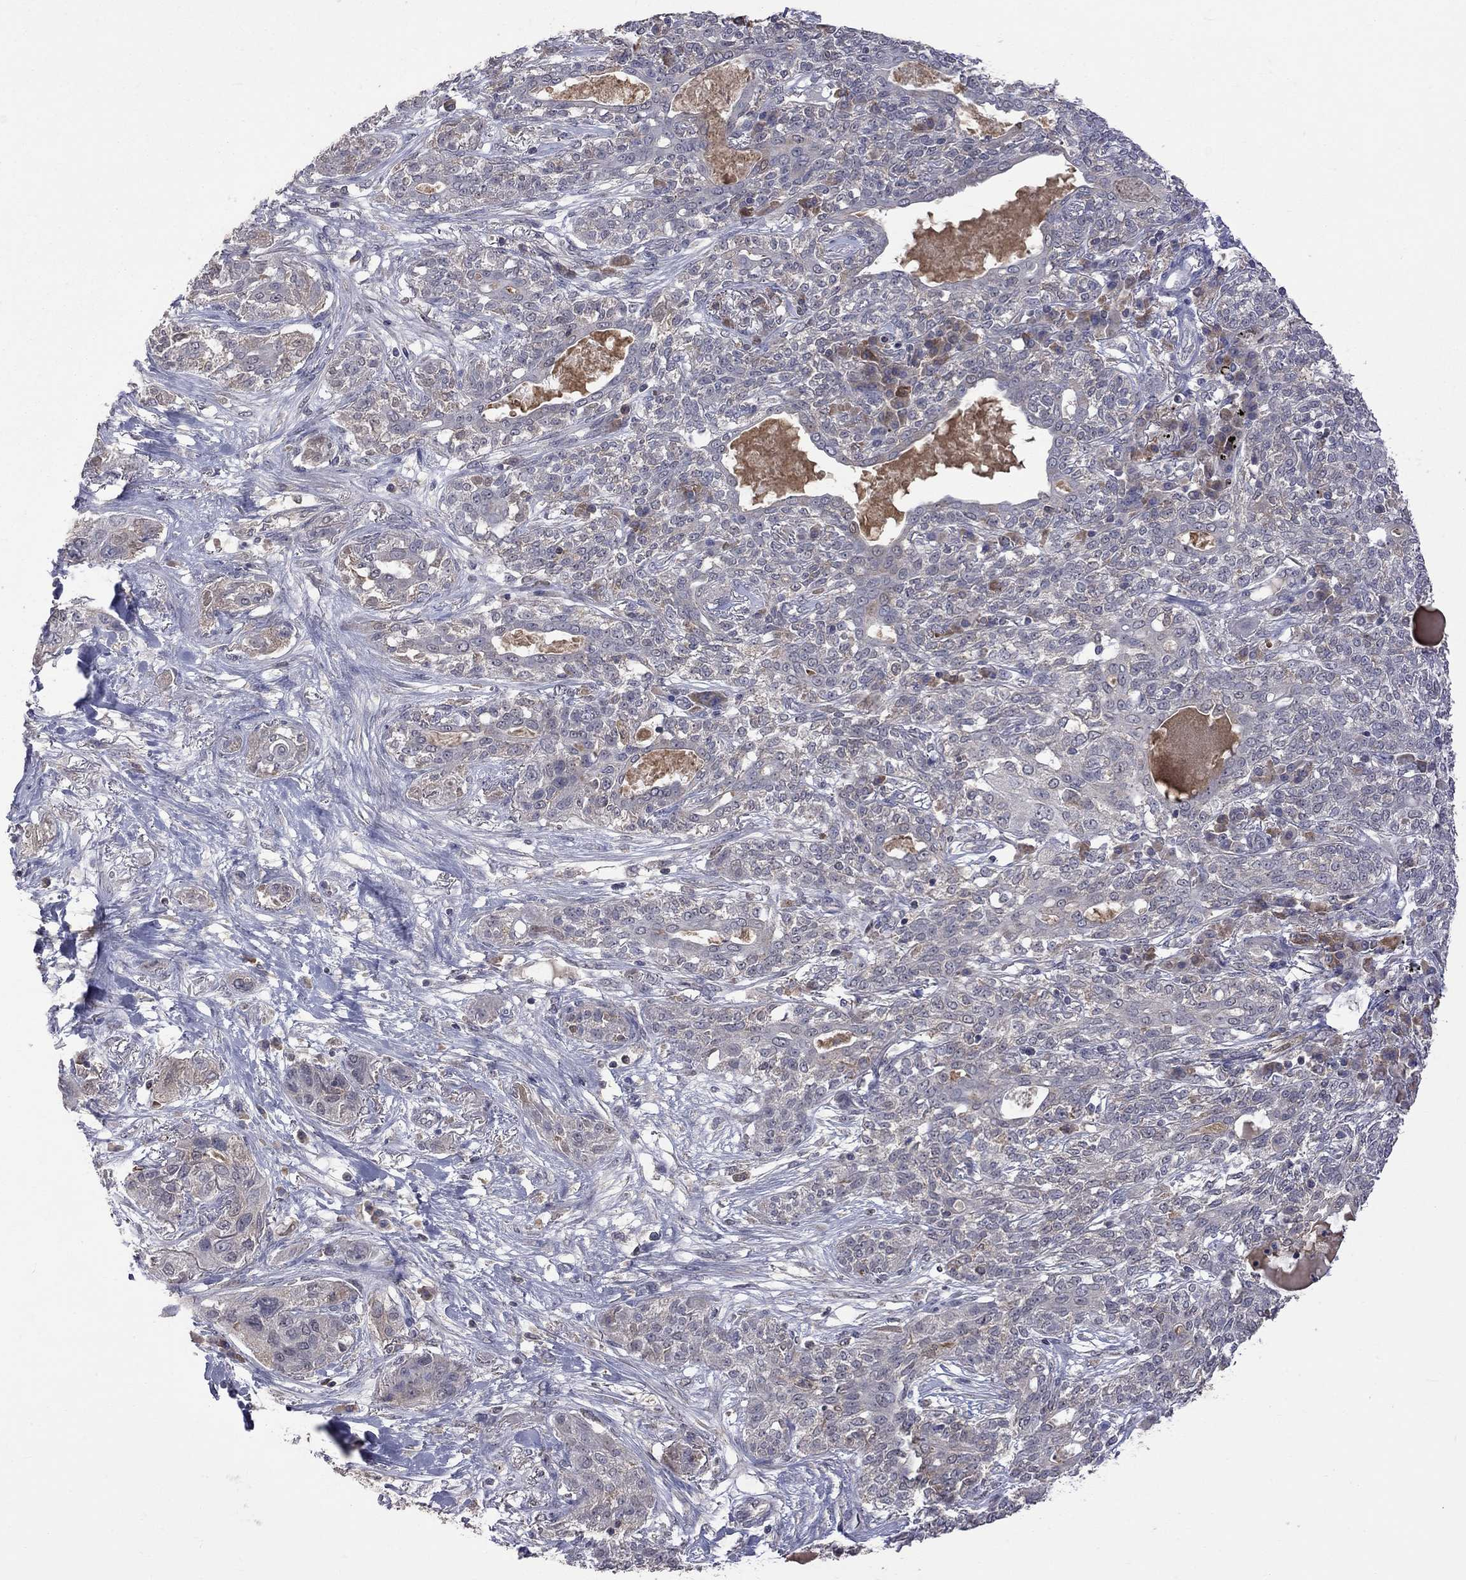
{"staining": {"intensity": "negative", "quantity": "none", "location": "none"}, "tissue": "lung cancer", "cell_type": "Tumor cells", "image_type": "cancer", "snomed": [{"axis": "morphology", "description": "Squamous cell carcinoma, NOS"}, {"axis": "topography", "description": "Lung"}], "caption": "High magnification brightfield microscopy of lung cancer (squamous cell carcinoma) stained with DAB (3,3'-diaminobenzidine) (brown) and counterstained with hematoxylin (blue): tumor cells show no significant positivity. Brightfield microscopy of immunohistochemistry stained with DAB (brown) and hematoxylin (blue), captured at high magnification.", "gene": "HTR6", "patient": {"sex": "female", "age": 70}}